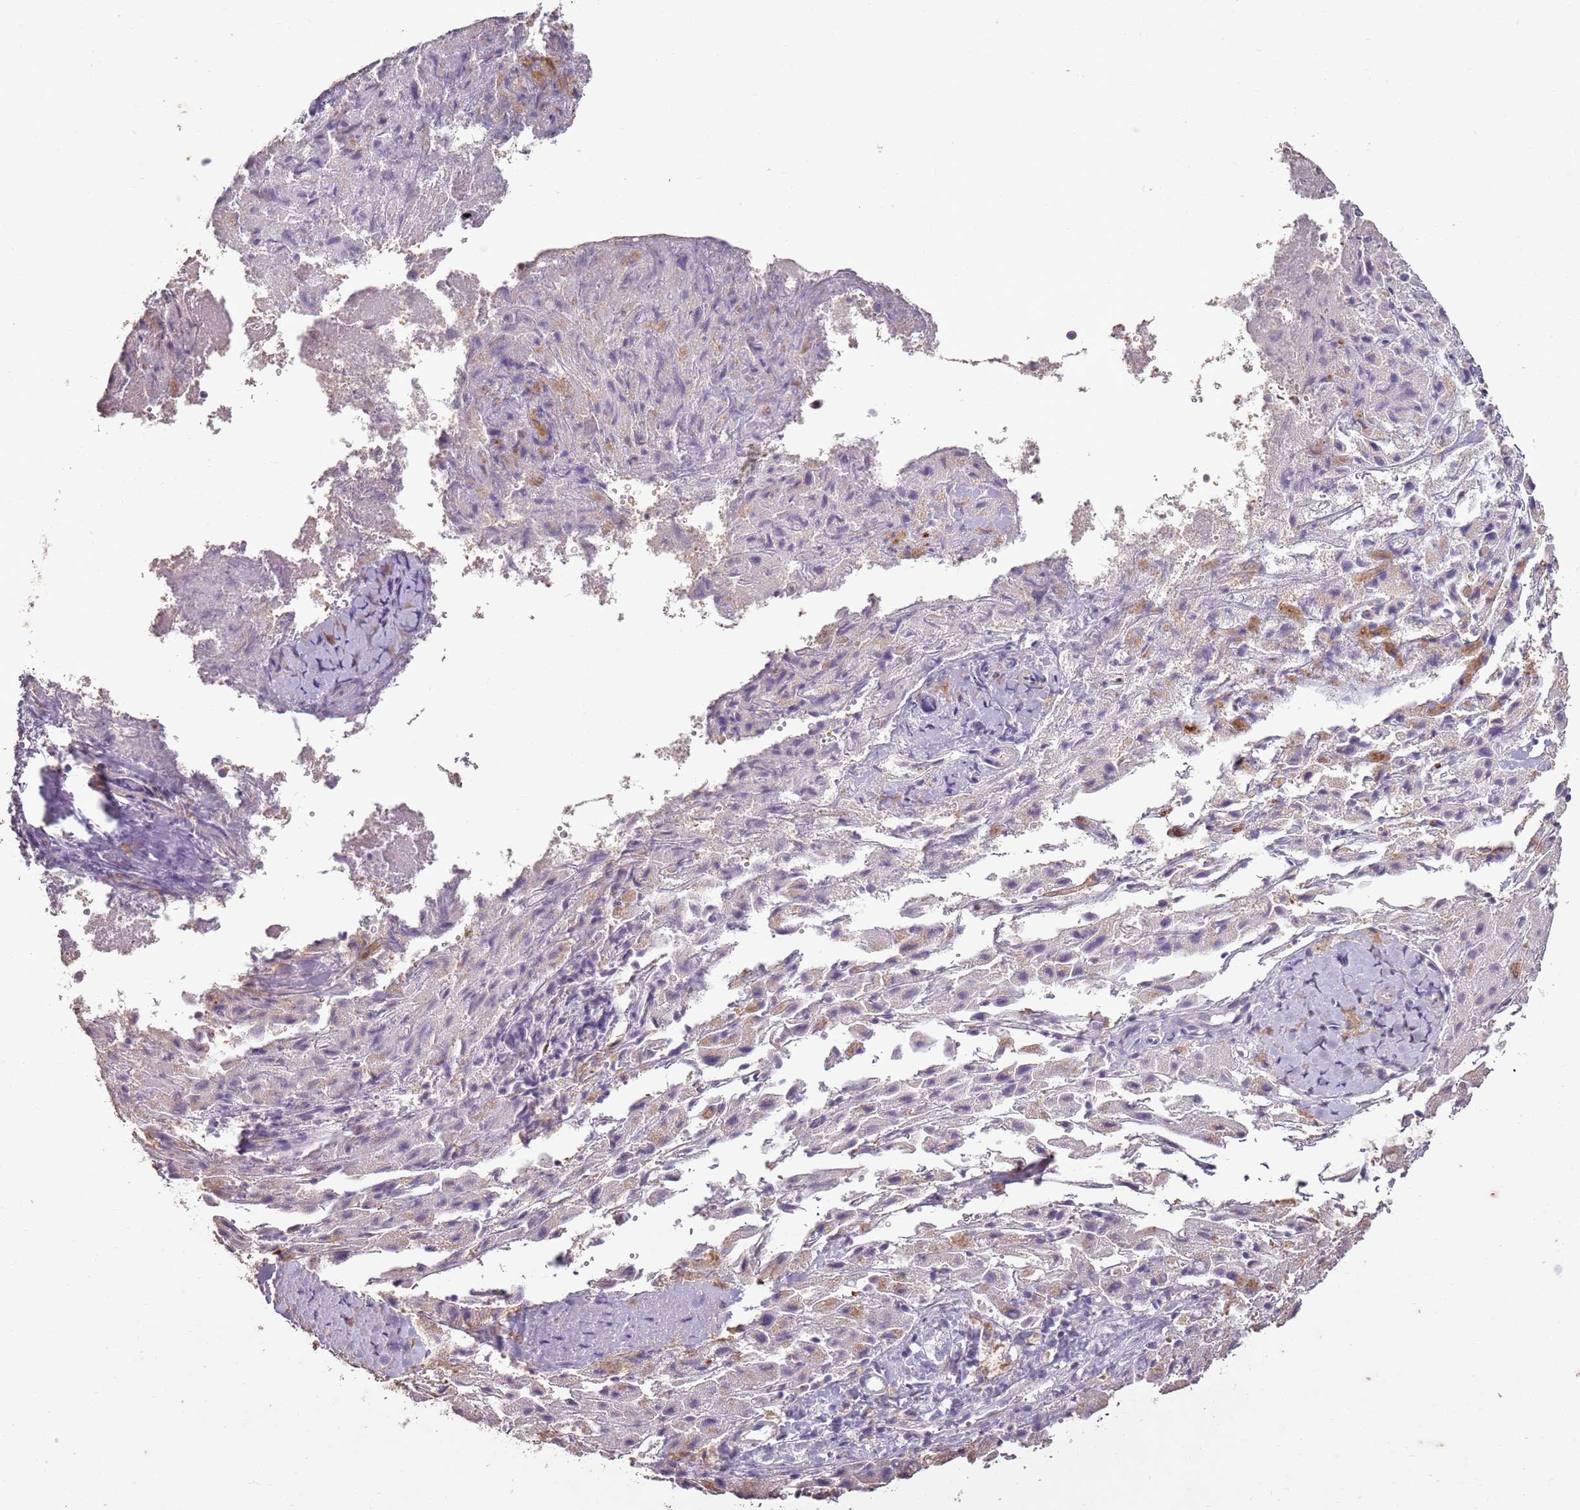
{"staining": {"intensity": "negative", "quantity": "none", "location": "none"}, "tissue": "liver cancer", "cell_type": "Tumor cells", "image_type": "cancer", "snomed": [{"axis": "morphology", "description": "Carcinoma, Hepatocellular, NOS"}, {"axis": "topography", "description": "Liver"}], "caption": "A photomicrograph of liver cancer (hepatocellular carcinoma) stained for a protein shows no brown staining in tumor cells. (Brightfield microscopy of DAB (3,3'-diaminobenzidine) IHC at high magnification).", "gene": "ARL14EP", "patient": {"sex": "female", "age": 58}}